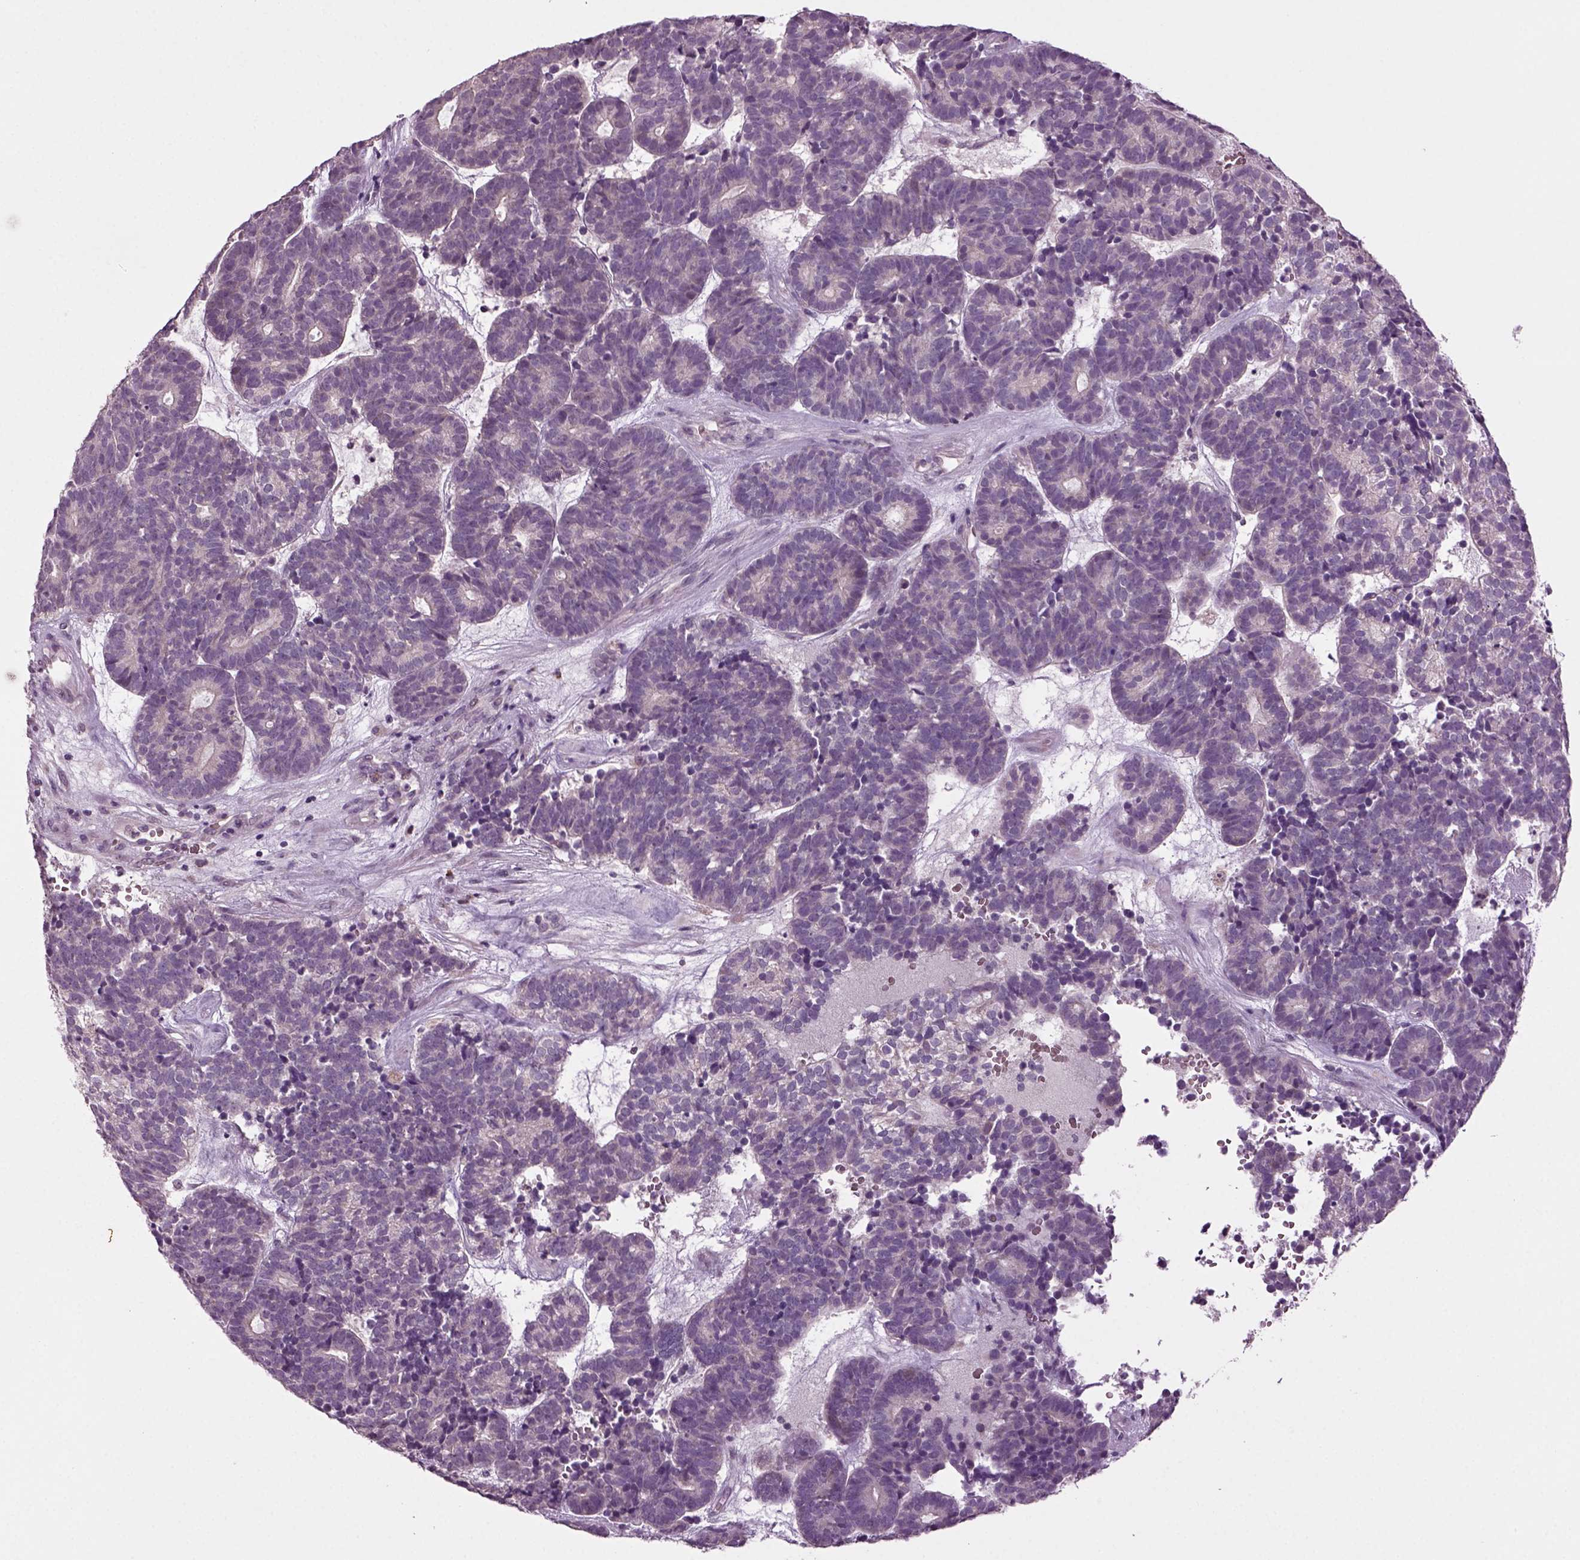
{"staining": {"intensity": "negative", "quantity": "none", "location": "none"}, "tissue": "head and neck cancer", "cell_type": "Tumor cells", "image_type": "cancer", "snomed": [{"axis": "morphology", "description": "Adenocarcinoma, NOS"}, {"axis": "topography", "description": "Head-Neck"}], "caption": "IHC of human adenocarcinoma (head and neck) shows no positivity in tumor cells.", "gene": "SLC17A6", "patient": {"sex": "female", "age": 81}}